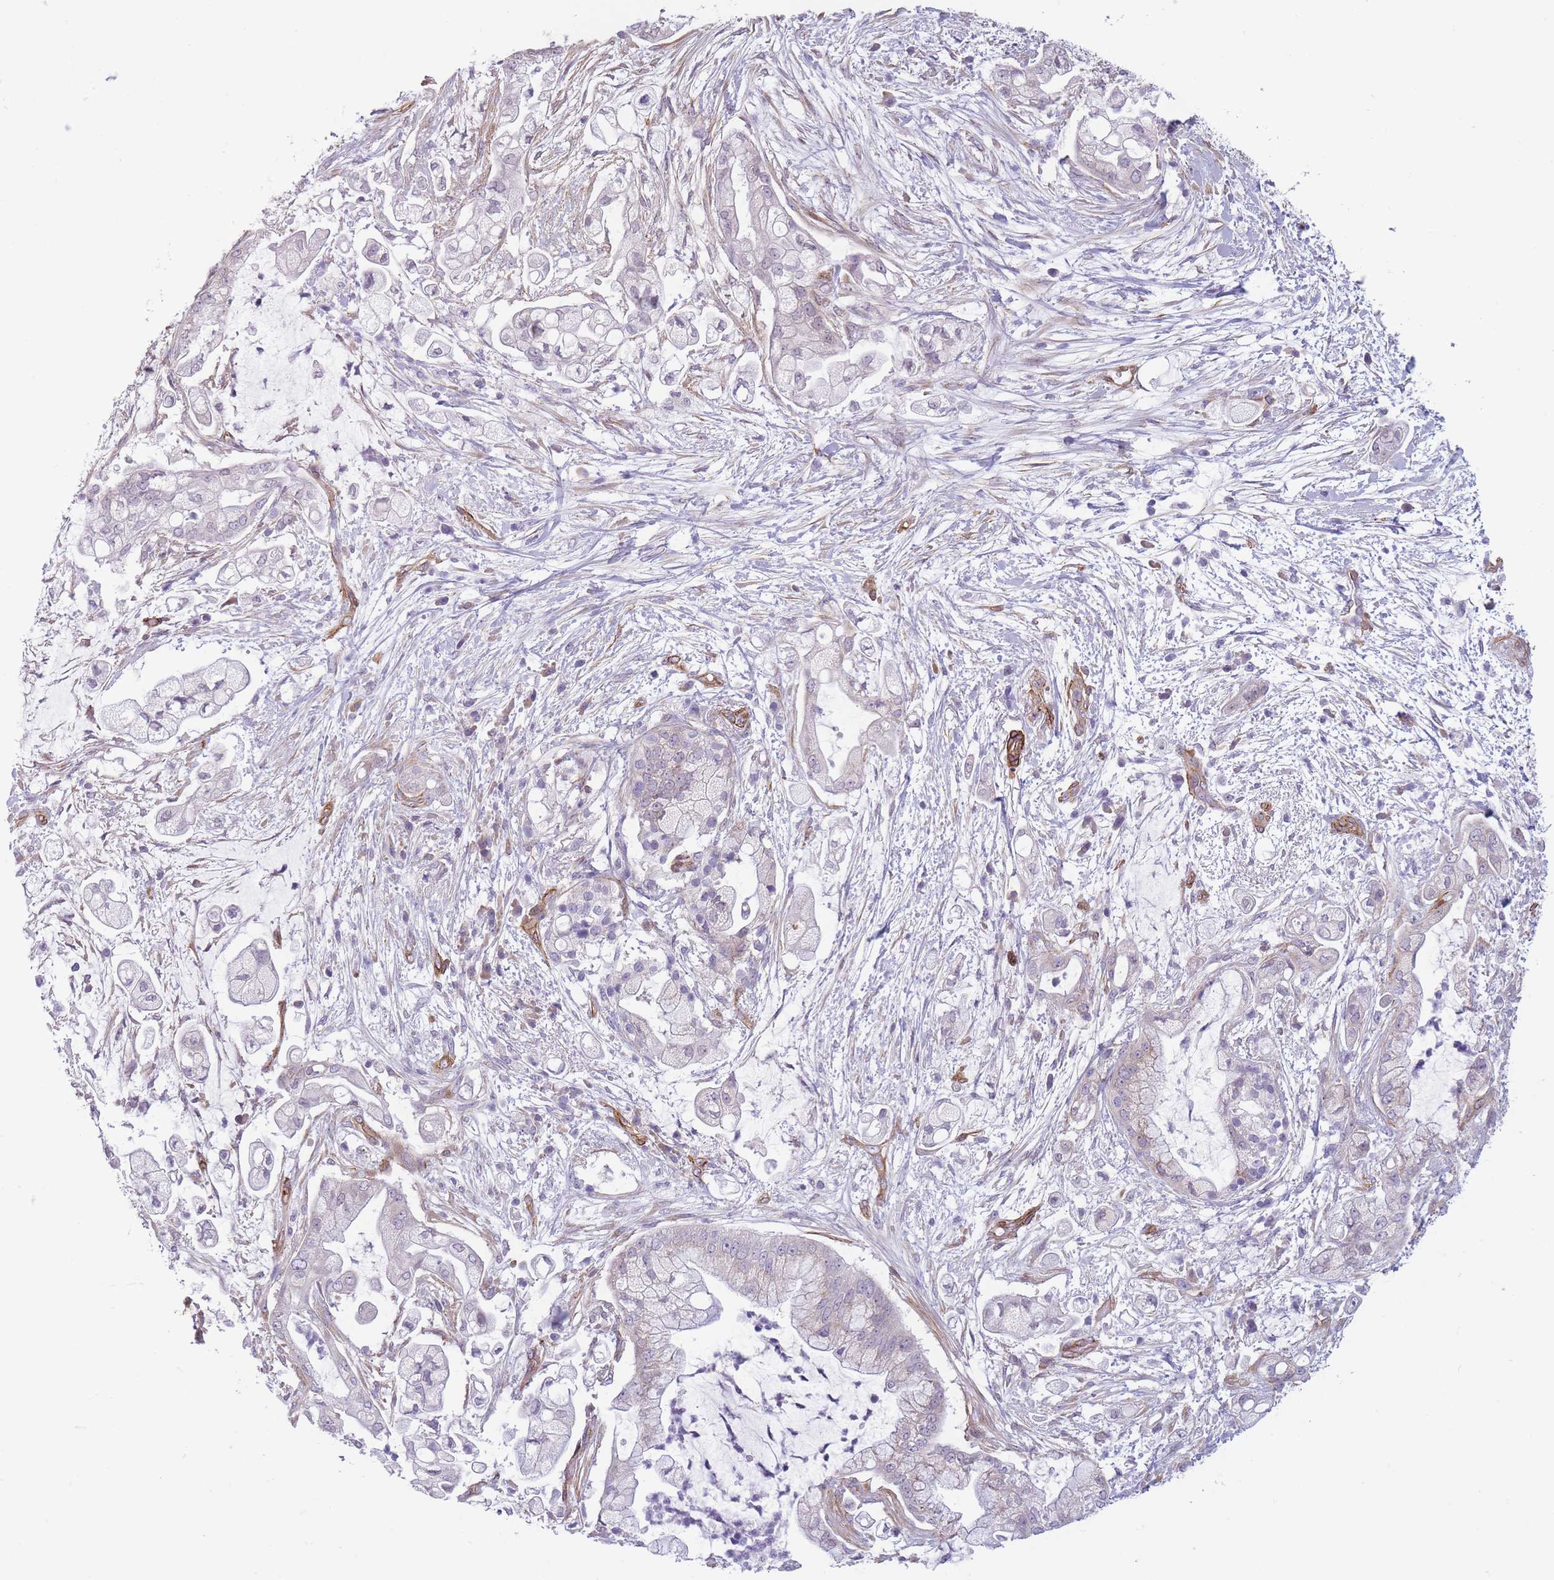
{"staining": {"intensity": "negative", "quantity": "none", "location": "none"}, "tissue": "pancreatic cancer", "cell_type": "Tumor cells", "image_type": "cancer", "snomed": [{"axis": "morphology", "description": "Adenocarcinoma, NOS"}, {"axis": "topography", "description": "Pancreas"}], "caption": "The image displays no significant staining in tumor cells of adenocarcinoma (pancreatic). (Brightfield microscopy of DAB immunohistochemistry at high magnification).", "gene": "OR6B3", "patient": {"sex": "female", "age": 69}}